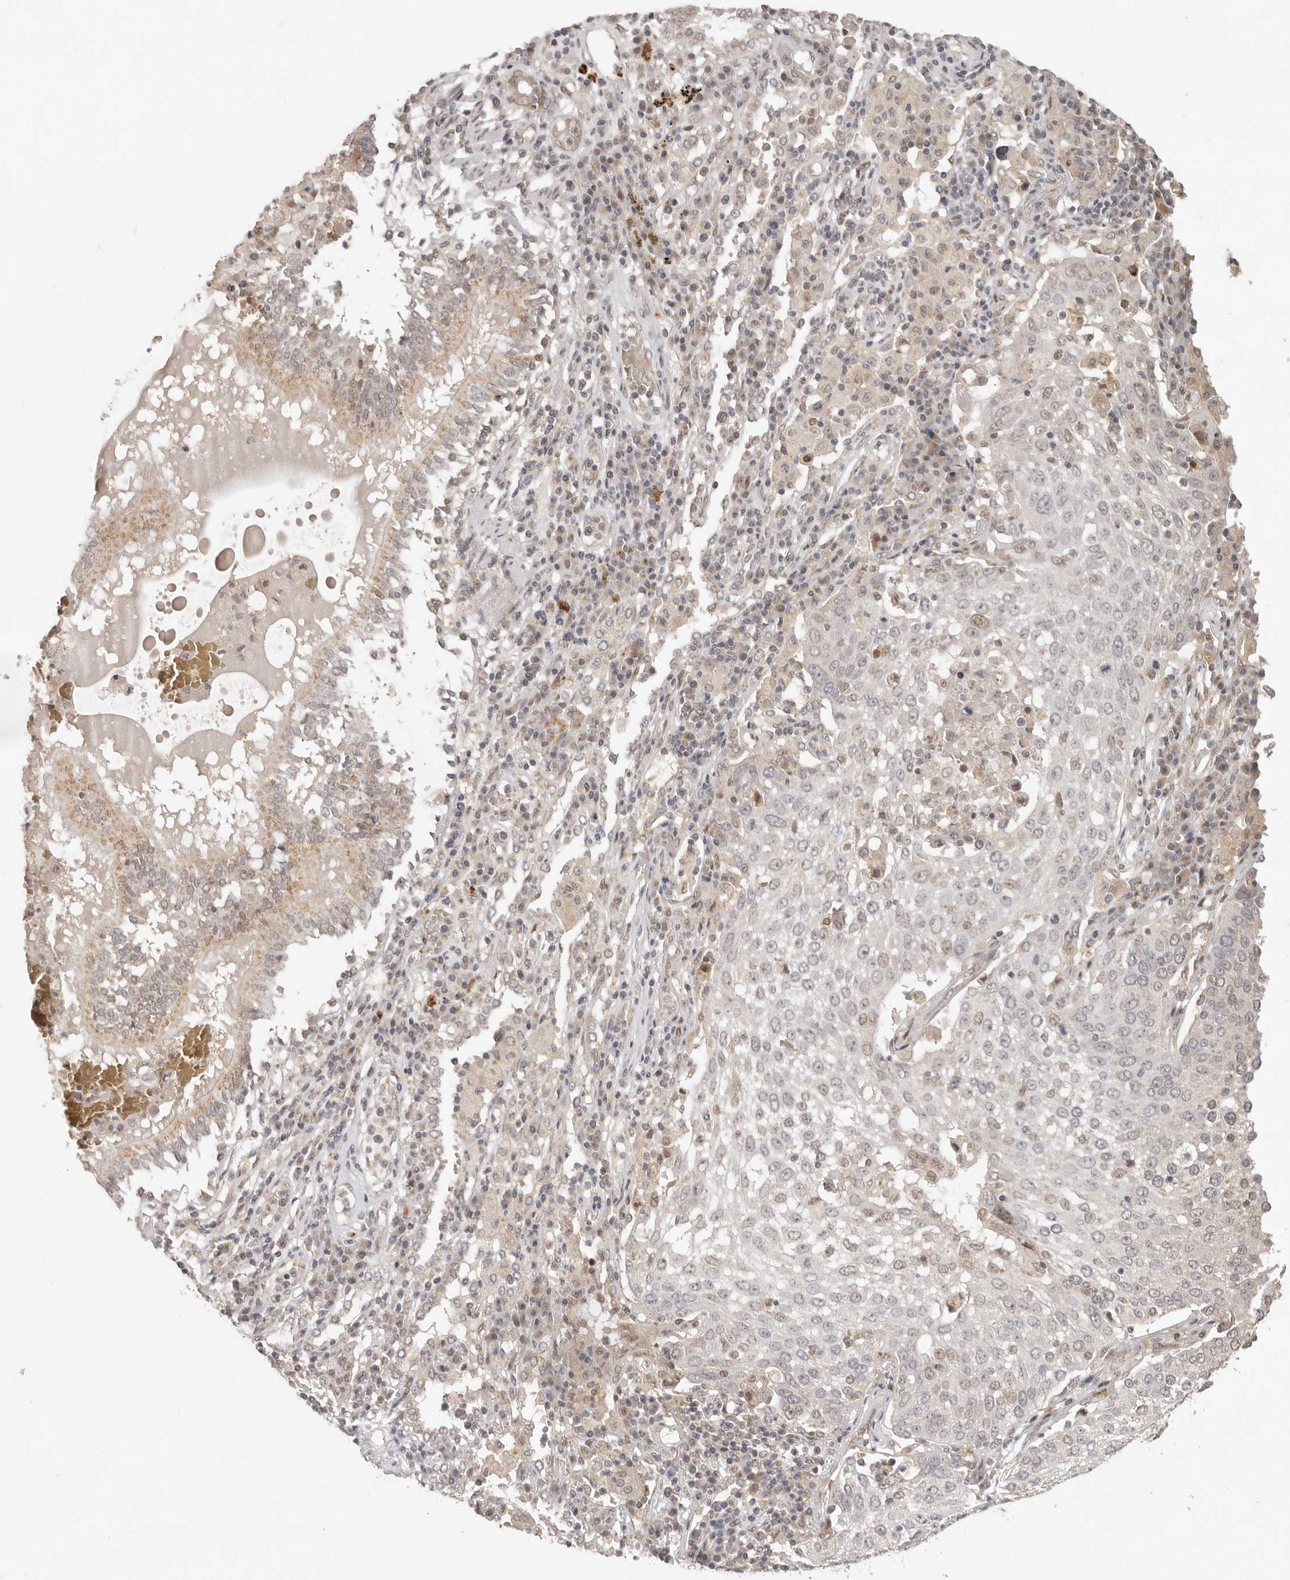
{"staining": {"intensity": "weak", "quantity": "<25%", "location": "nuclear"}, "tissue": "lung cancer", "cell_type": "Tumor cells", "image_type": "cancer", "snomed": [{"axis": "morphology", "description": "Squamous cell carcinoma, NOS"}, {"axis": "topography", "description": "Lung"}], "caption": "Tumor cells show no significant positivity in squamous cell carcinoma (lung). (DAB (3,3'-diaminobenzidine) immunohistochemistry, high magnification).", "gene": "LRRC75A", "patient": {"sex": "male", "age": 65}}